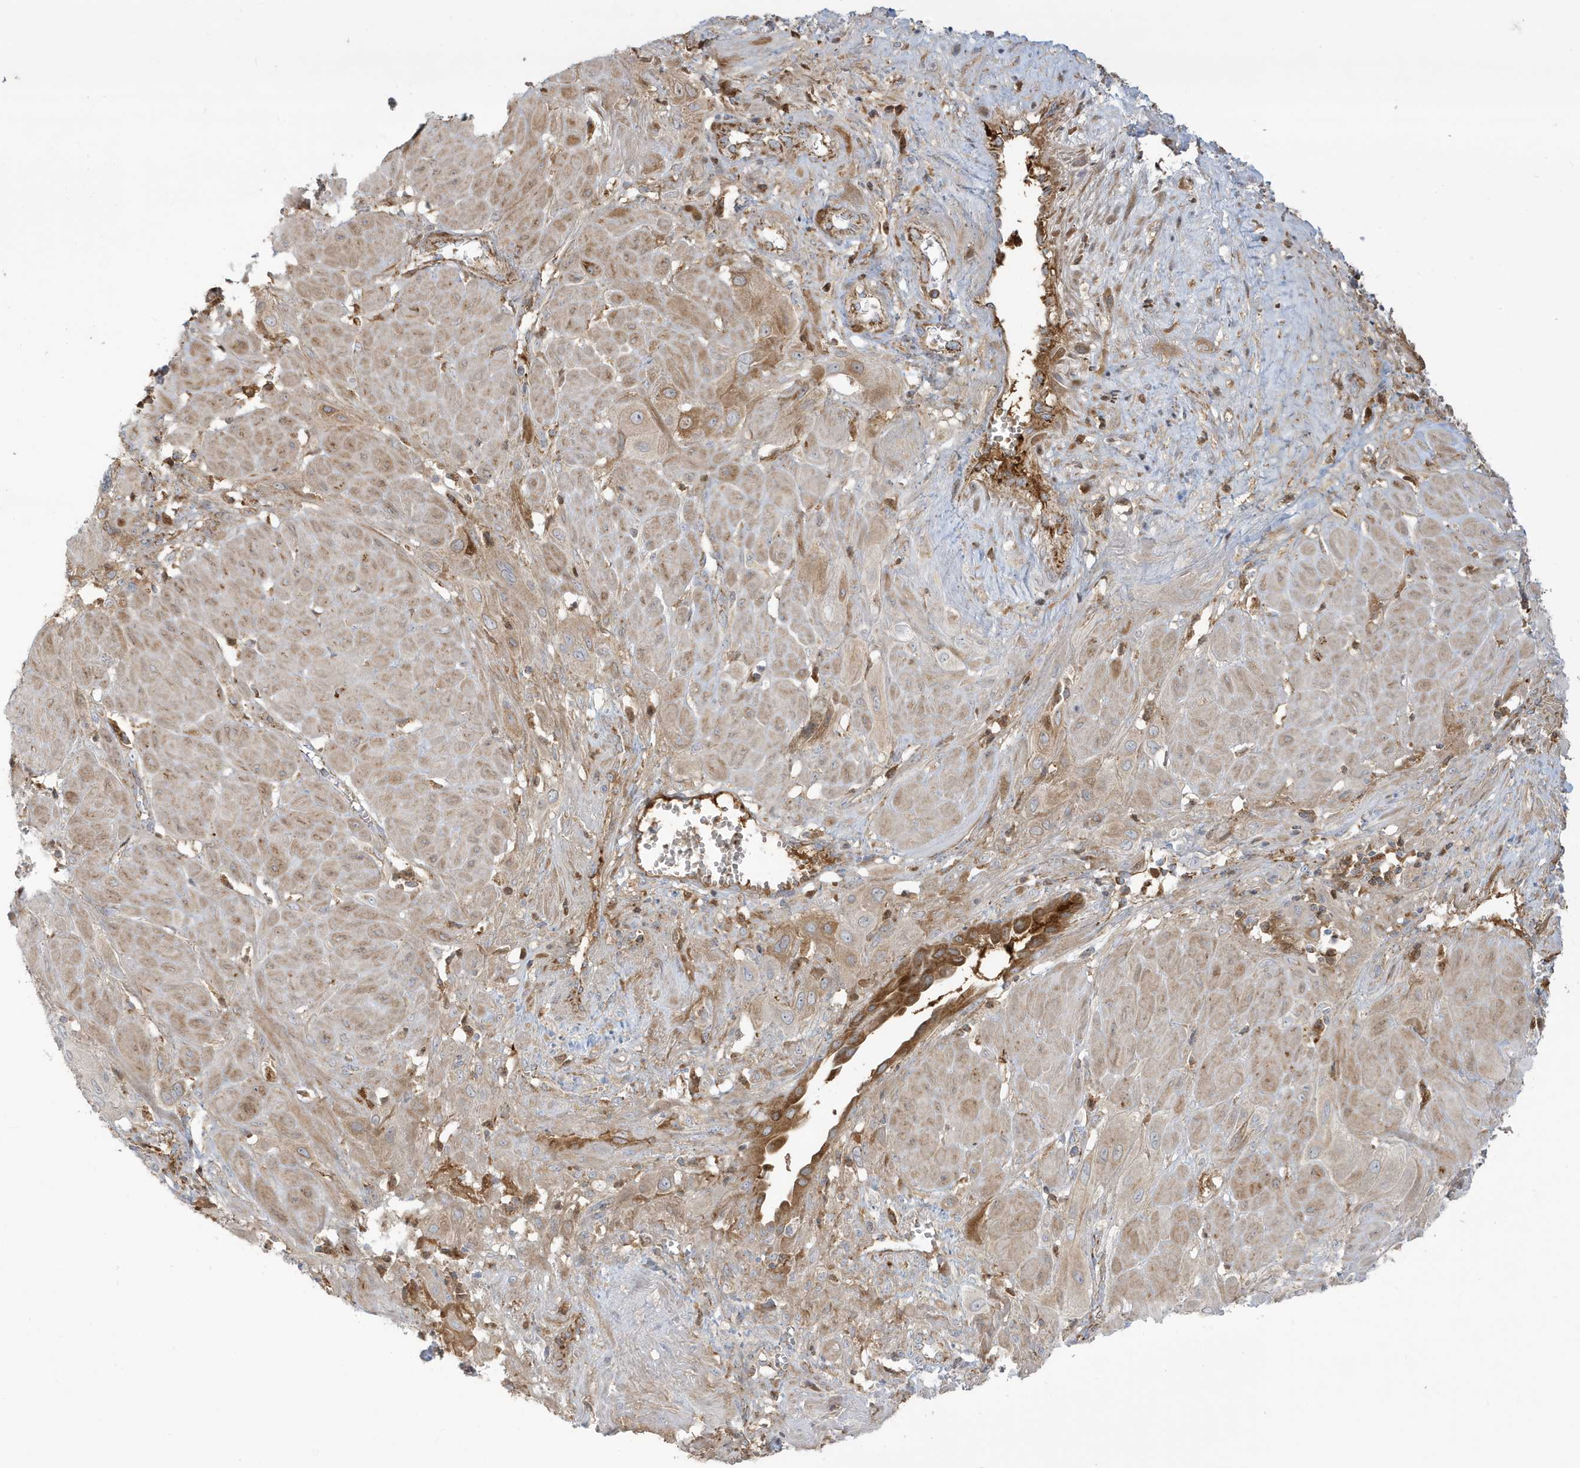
{"staining": {"intensity": "moderate", "quantity": "25%-75%", "location": "cytoplasmic/membranous"}, "tissue": "cervical cancer", "cell_type": "Tumor cells", "image_type": "cancer", "snomed": [{"axis": "morphology", "description": "Squamous cell carcinoma, NOS"}, {"axis": "topography", "description": "Cervix"}], "caption": "Tumor cells demonstrate moderate cytoplasmic/membranous positivity in about 25%-75% of cells in squamous cell carcinoma (cervical).", "gene": "IFT57", "patient": {"sex": "female", "age": 34}}